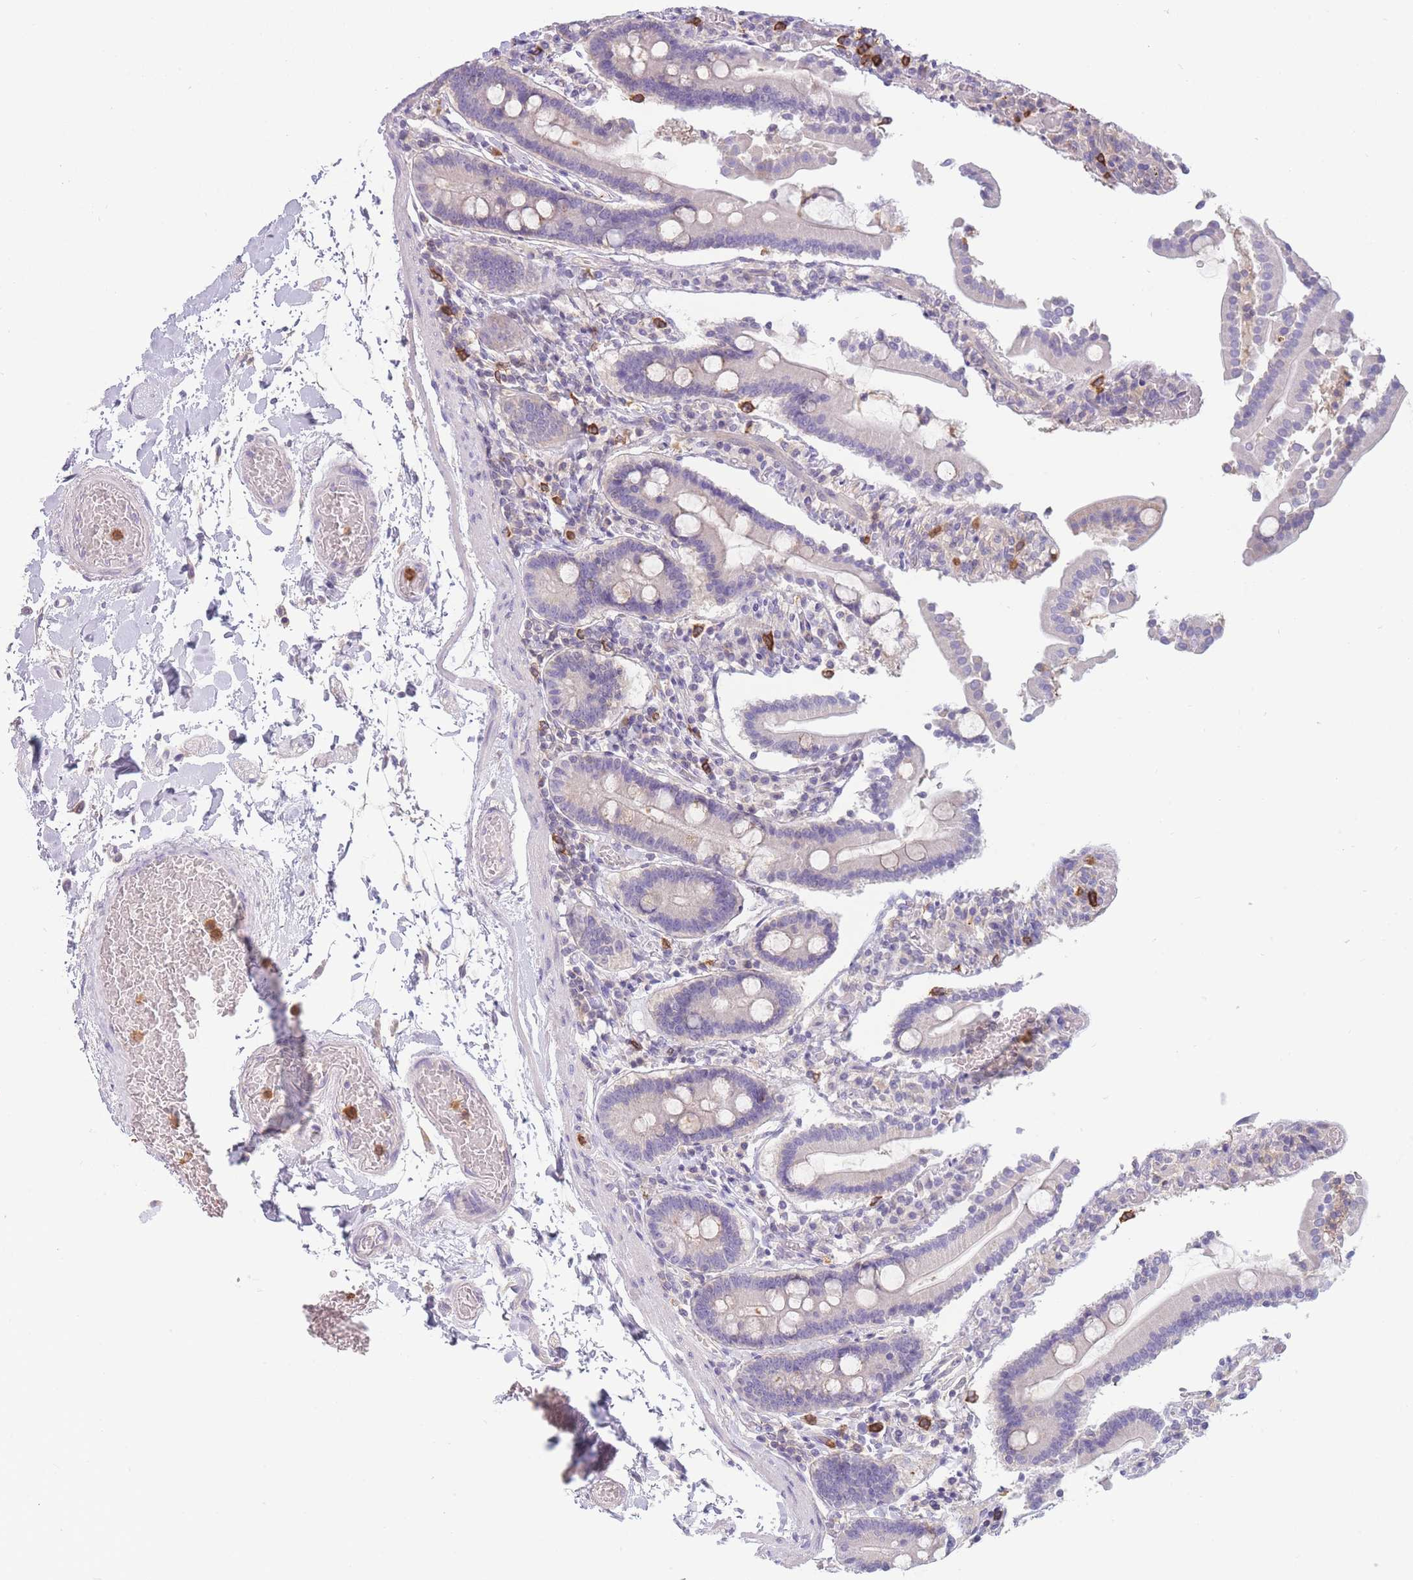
{"staining": {"intensity": "moderate", "quantity": "25%-75%", "location": "cytoplasmic/membranous"}, "tissue": "duodenum", "cell_type": "Glandular cells", "image_type": "normal", "snomed": [{"axis": "morphology", "description": "Normal tissue, NOS"}, {"axis": "topography", "description": "Duodenum"}], "caption": "DAB (3,3'-diaminobenzidine) immunohistochemical staining of normal human duodenum displays moderate cytoplasmic/membranous protein expression in about 25%-75% of glandular cells.", "gene": "ST3GAL4", "patient": {"sex": "male", "age": 55}}